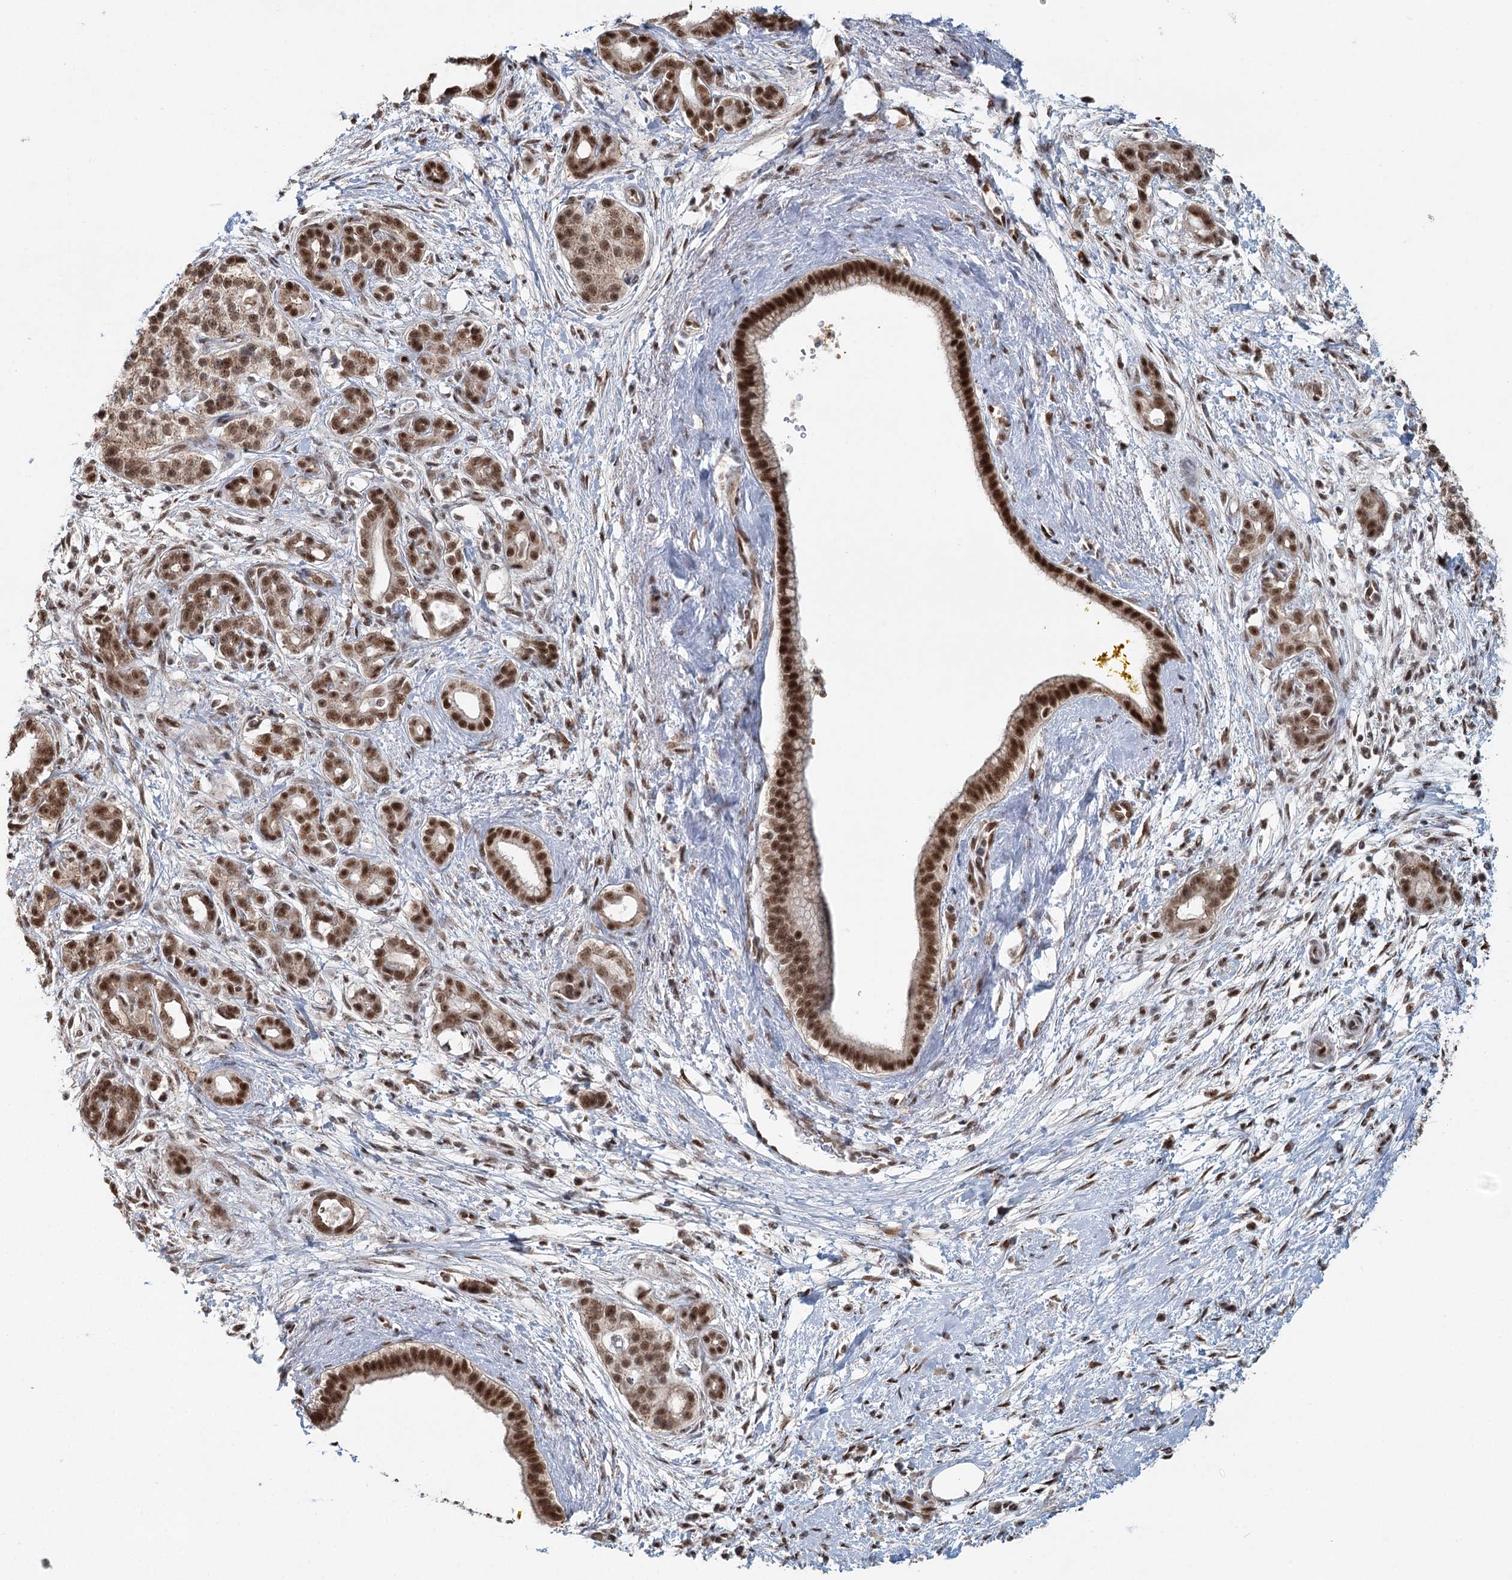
{"staining": {"intensity": "strong", "quantity": ">75%", "location": "nuclear"}, "tissue": "pancreatic cancer", "cell_type": "Tumor cells", "image_type": "cancer", "snomed": [{"axis": "morphology", "description": "Adenocarcinoma, NOS"}, {"axis": "topography", "description": "Pancreas"}], "caption": "Human adenocarcinoma (pancreatic) stained with a brown dye displays strong nuclear positive expression in approximately >75% of tumor cells.", "gene": "GPALPP1", "patient": {"sex": "male", "age": 58}}